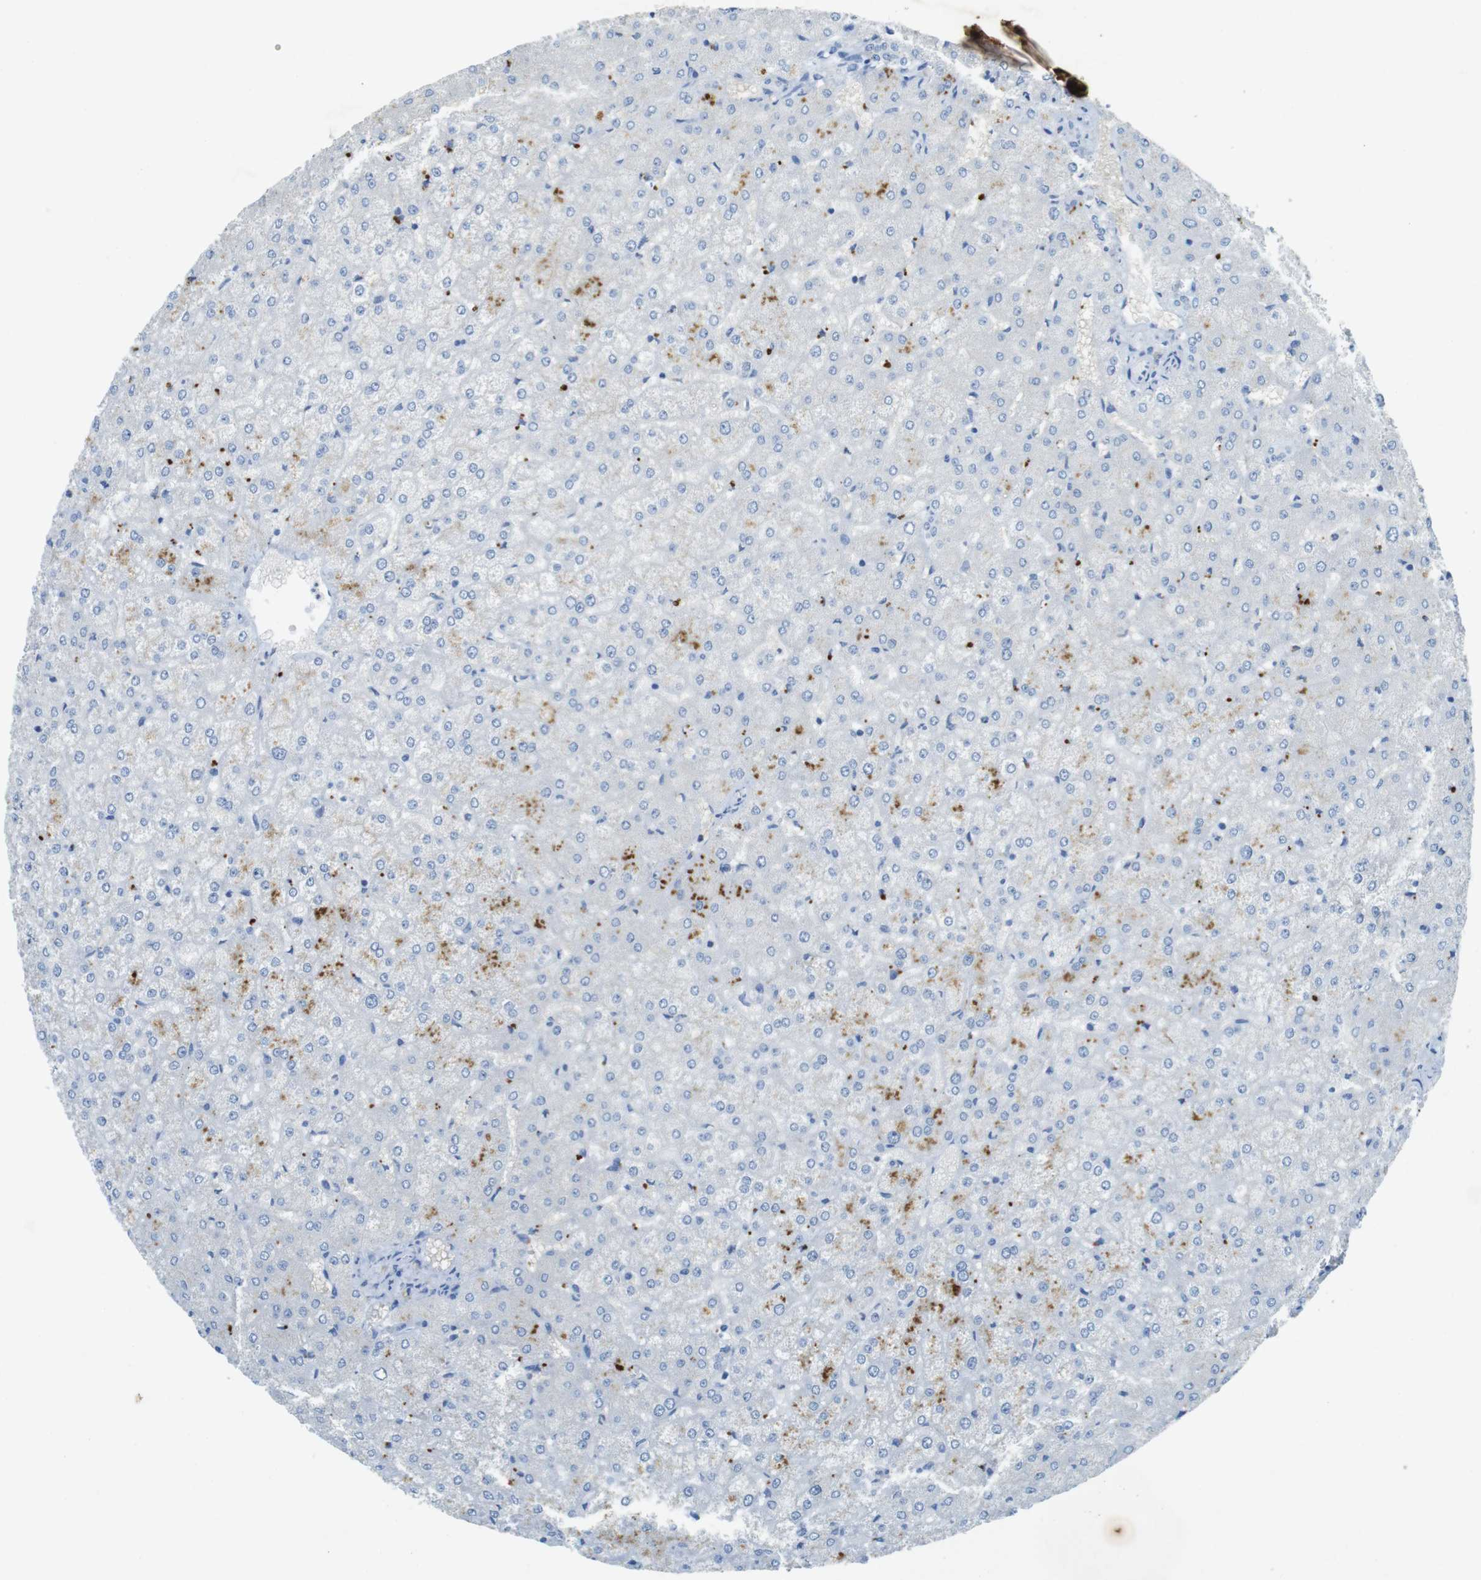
{"staining": {"intensity": "negative", "quantity": "none", "location": "none"}, "tissue": "liver", "cell_type": "Cholangiocytes", "image_type": "normal", "snomed": [{"axis": "morphology", "description": "Normal tissue, NOS"}, {"axis": "topography", "description": "Liver"}], "caption": "High power microscopy histopathology image of an IHC image of benign liver, revealing no significant staining in cholangiocytes.", "gene": "CD320", "patient": {"sex": "female", "age": 32}}